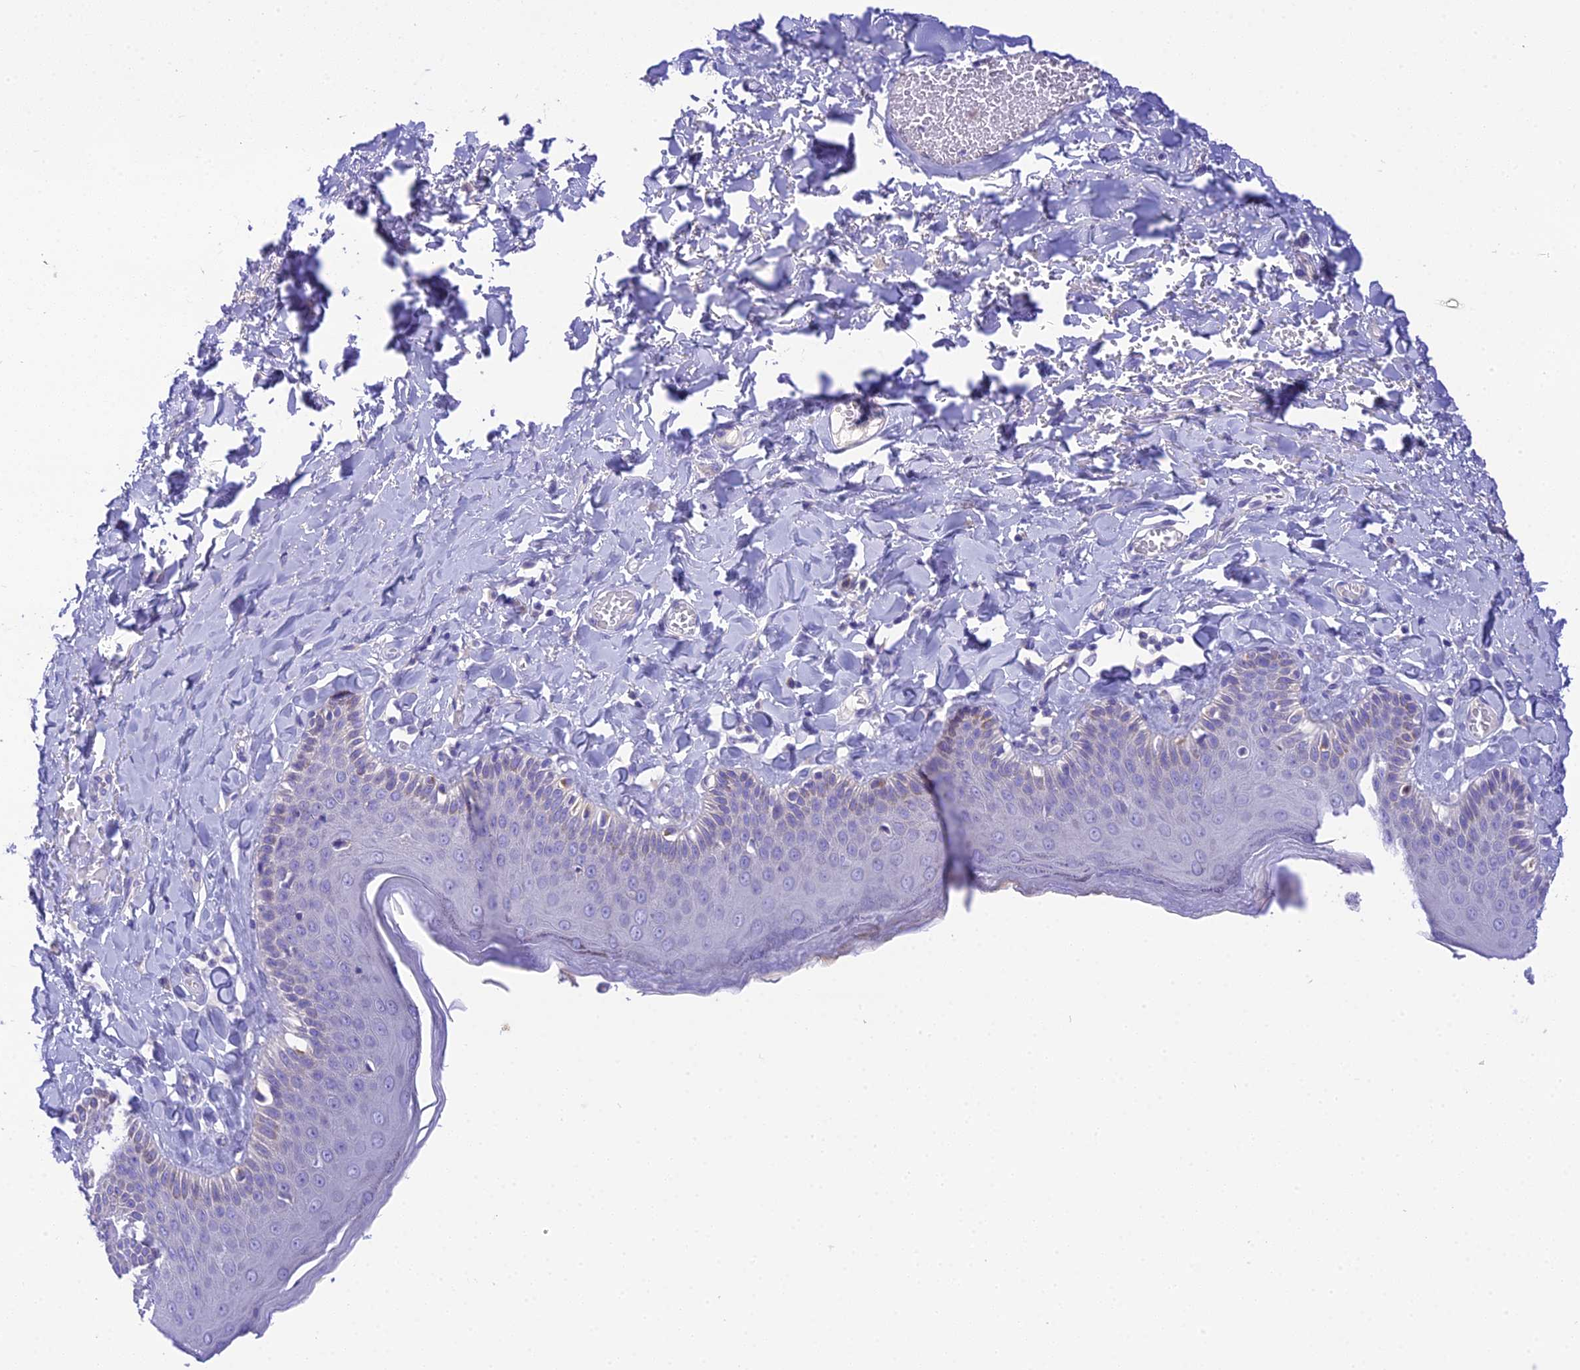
{"staining": {"intensity": "moderate", "quantity": "<25%", "location": "cytoplasmic/membranous"}, "tissue": "skin", "cell_type": "Epidermal cells", "image_type": "normal", "snomed": [{"axis": "morphology", "description": "Normal tissue, NOS"}, {"axis": "topography", "description": "Anal"}], "caption": "Immunohistochemical staining of normal human skin exhibits moderate cytoplasmic/membranous protein staining in about <25% of epidermal cells. The protein is stained brown, and the nuclei are stained in blue (DAB IHC with brightfield microscopy, high magnification).", "gene": "KIAA0408", "patient": {"sex": "male", "age": 69}}